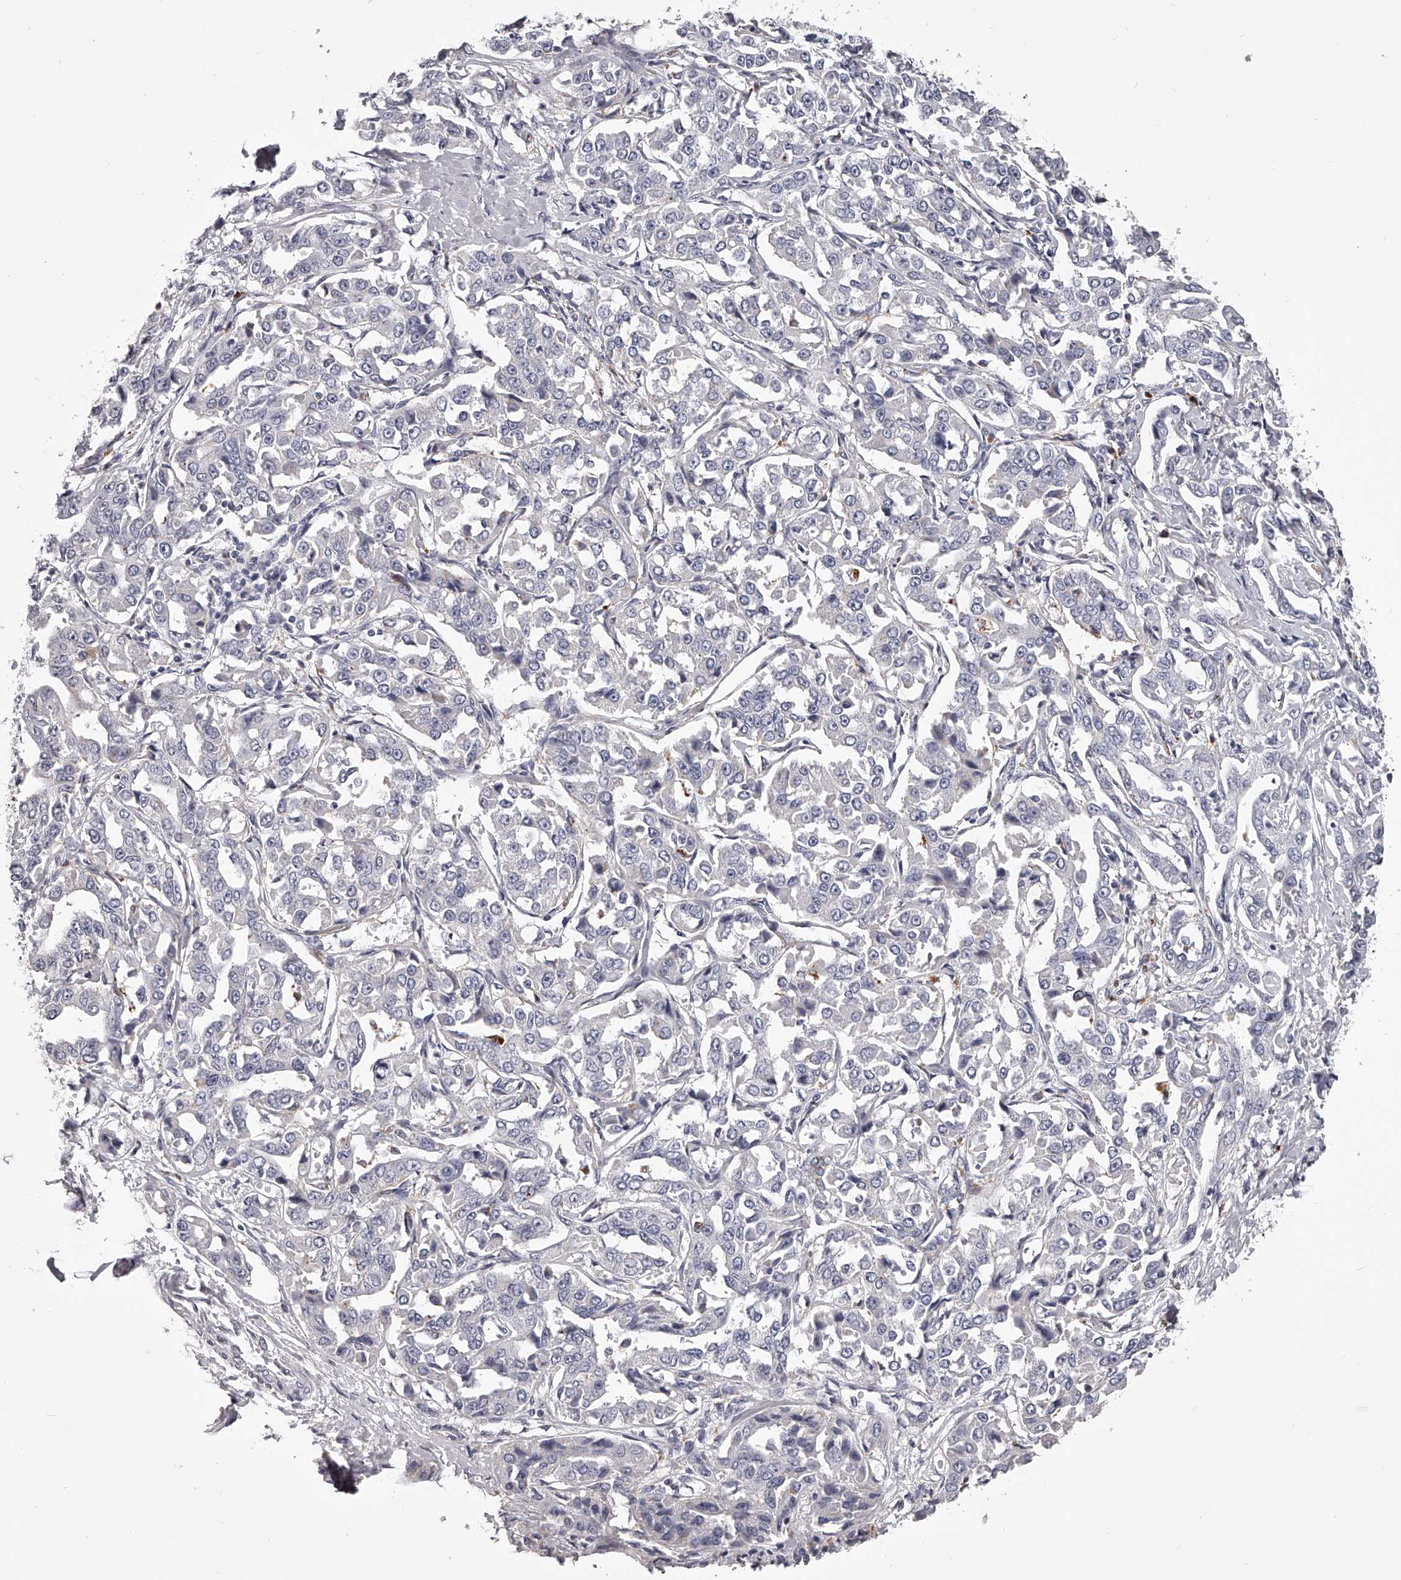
{"staining": {"intensity": "negative", "quantity": "none", "location": "none"}, "tissue": "liver cancer", "cell_type": "Tumor cells", "image_type": "cancer", "snomed": [{"axis": "morphology", "description": "Cholangiocarcinoma"}, {"axis": "topography", "description": "Liver"}], "caption": "Immunohistochemistry histopathology image of neoplastic tissue: liver cancer stained with DAB (3,3'-diaminobenzidine) exhibits no significant protein staining in tumor cells.", "gene": "DMRT1", "patient": {"sex": "male", "age": 59}}